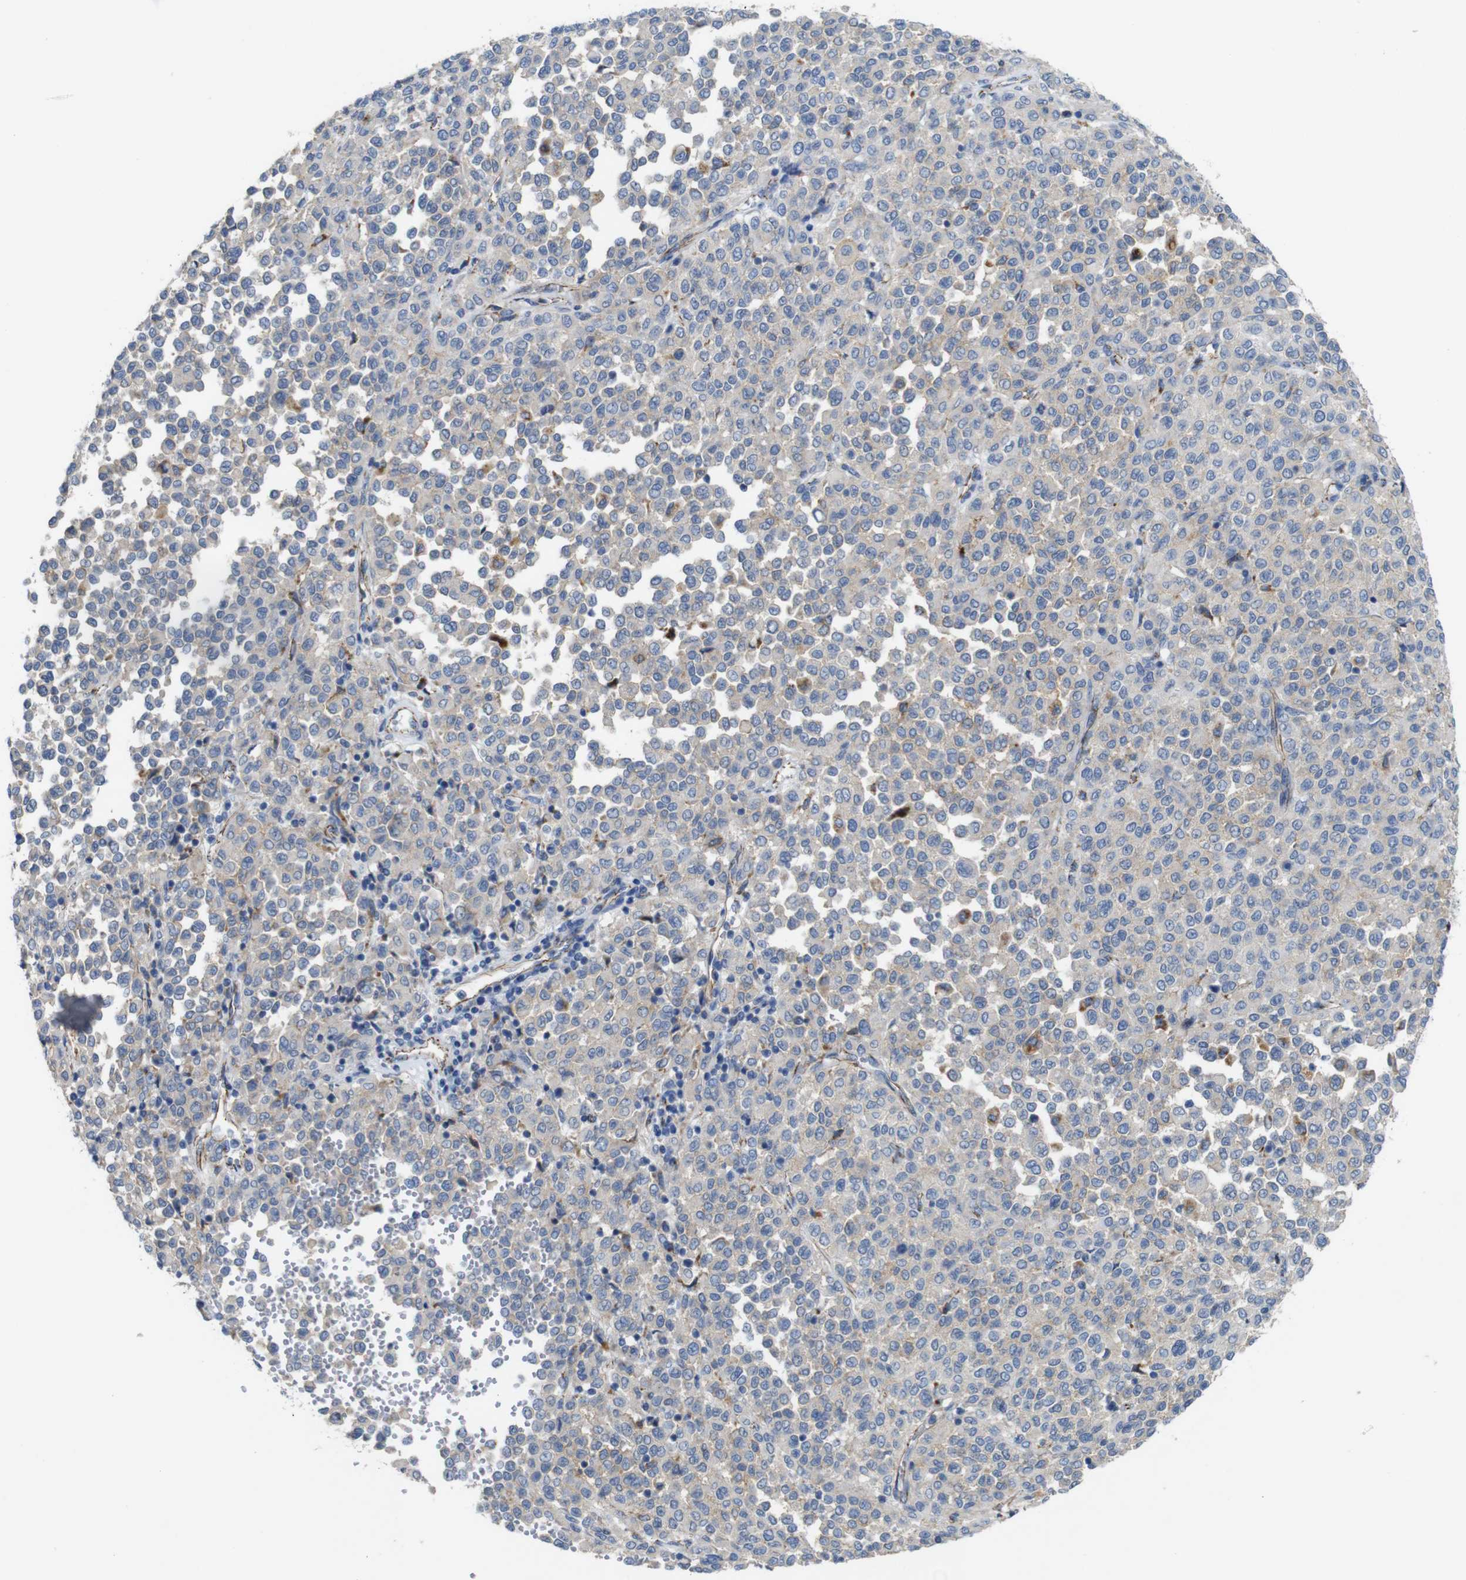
{"staining": {"intensity": "weak", "quantity": "<25%", "location": "cytoplasmic/membranous"}, "tissue": "melanoma", "cell_type": "Tumor cells", "image_type": "cancer", "snomed": [{"axis": "morphology", "description": "Malignant melanoma, Metastatic site"}, {"axis": "topography", "description": "Pancreas"}], "caption": "There is no significant positivity in tumor cells of malignant melanoma (metastatic site).", "gene": "NHLRC3", "patient": {"sex": "female", "age": 30}}